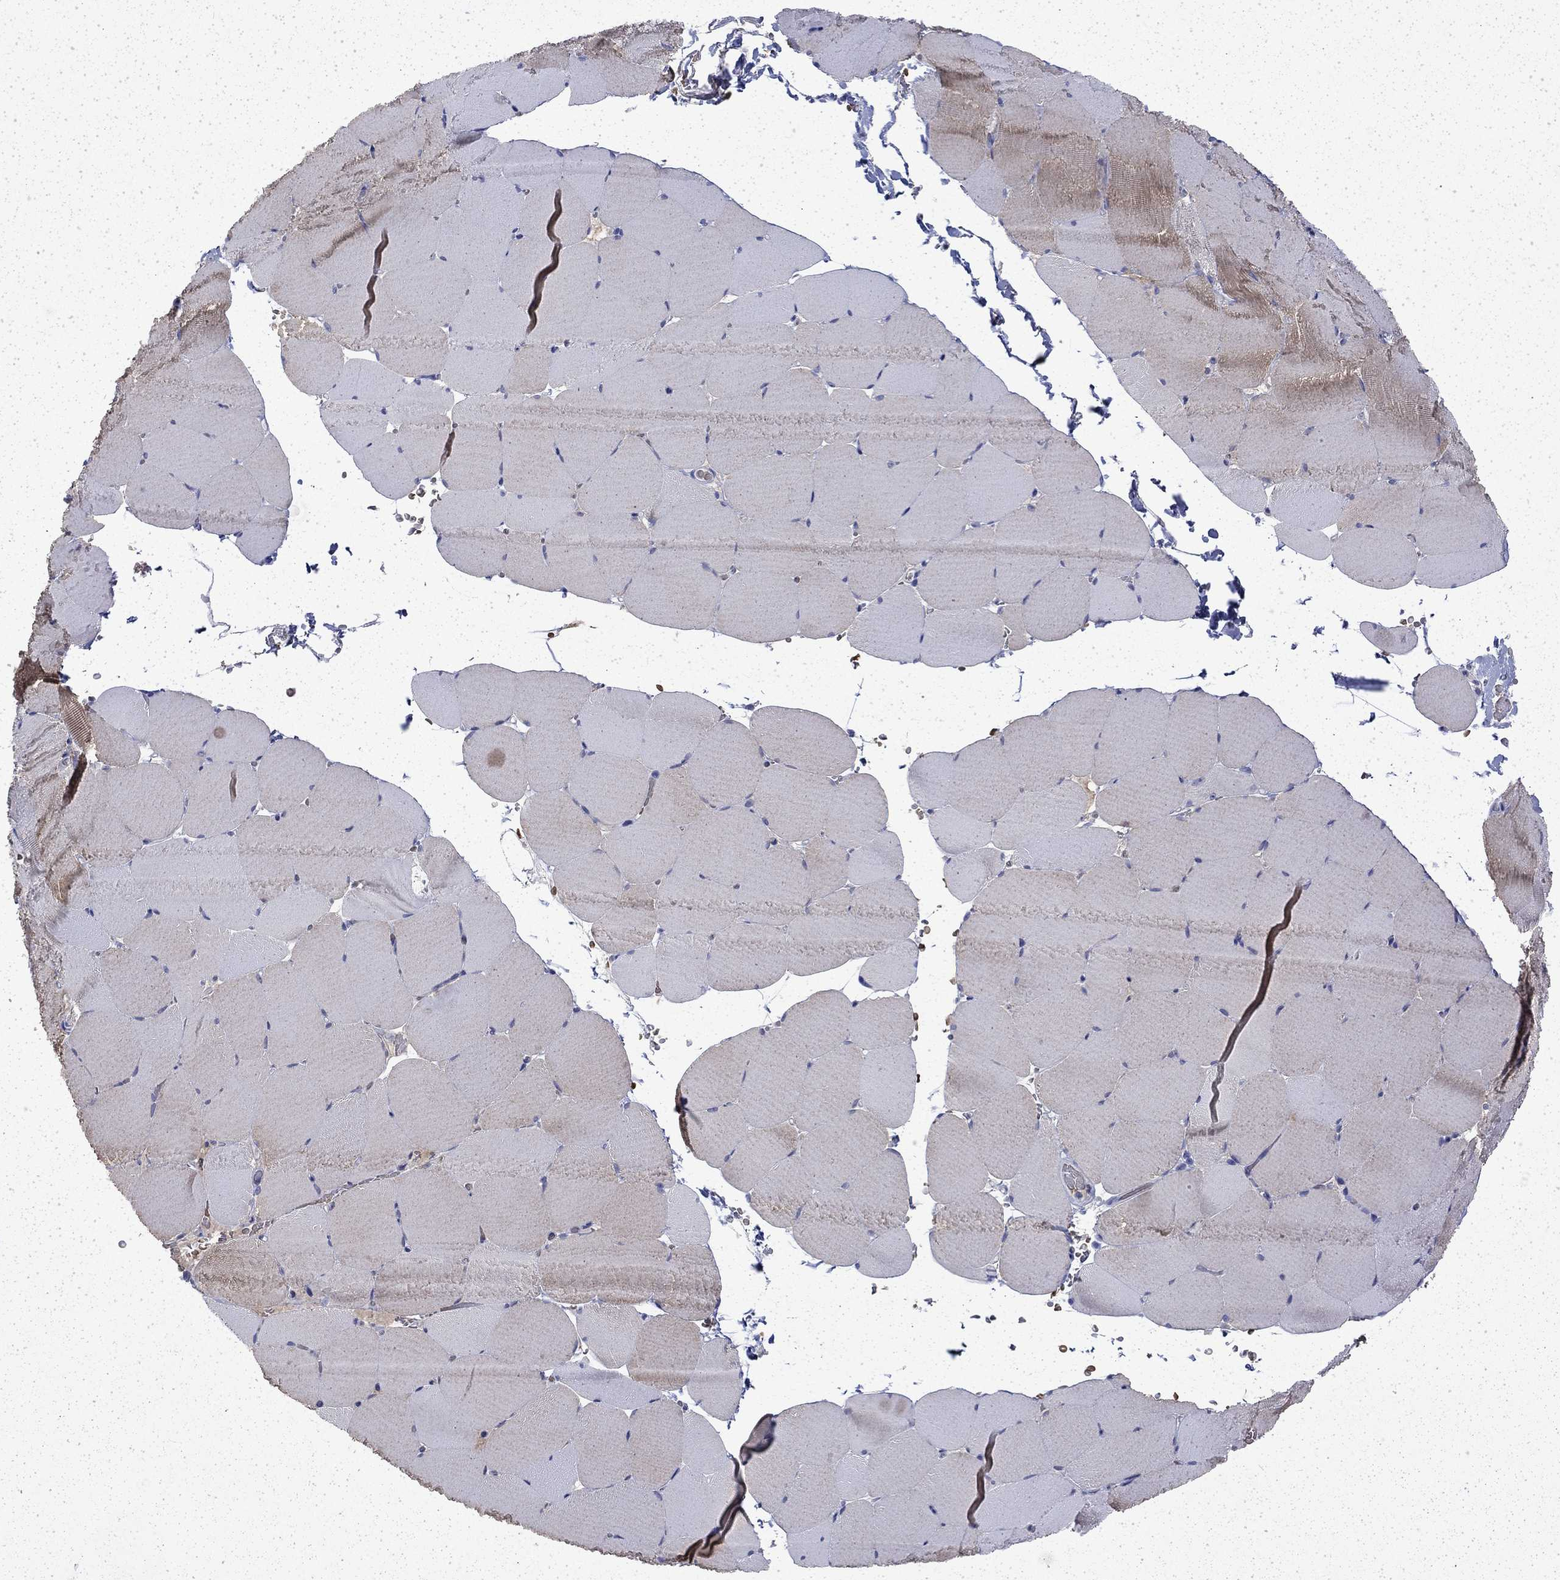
{"staining": {"intensity": "weak", "quantity": "<25%", "location": "cytoplasmic/membranous"}, "tissue": "skeletal muscle", "cell_type": "Myocytes", "image_type": "normal", "snomed": [{"axis": "morphology", "description": "Normal tissue, NOS"}, {"axis": "topography", "description": "Skeletal muscle"}], "caption": "An immunohistochemistry (IHC) histopathology image of unremarkable skeletal muscle is shown. There is no staining in myocytes of skeletal muscle.", "gene": "ENPP6", "patient": {"sex": "female", "age": 37}}